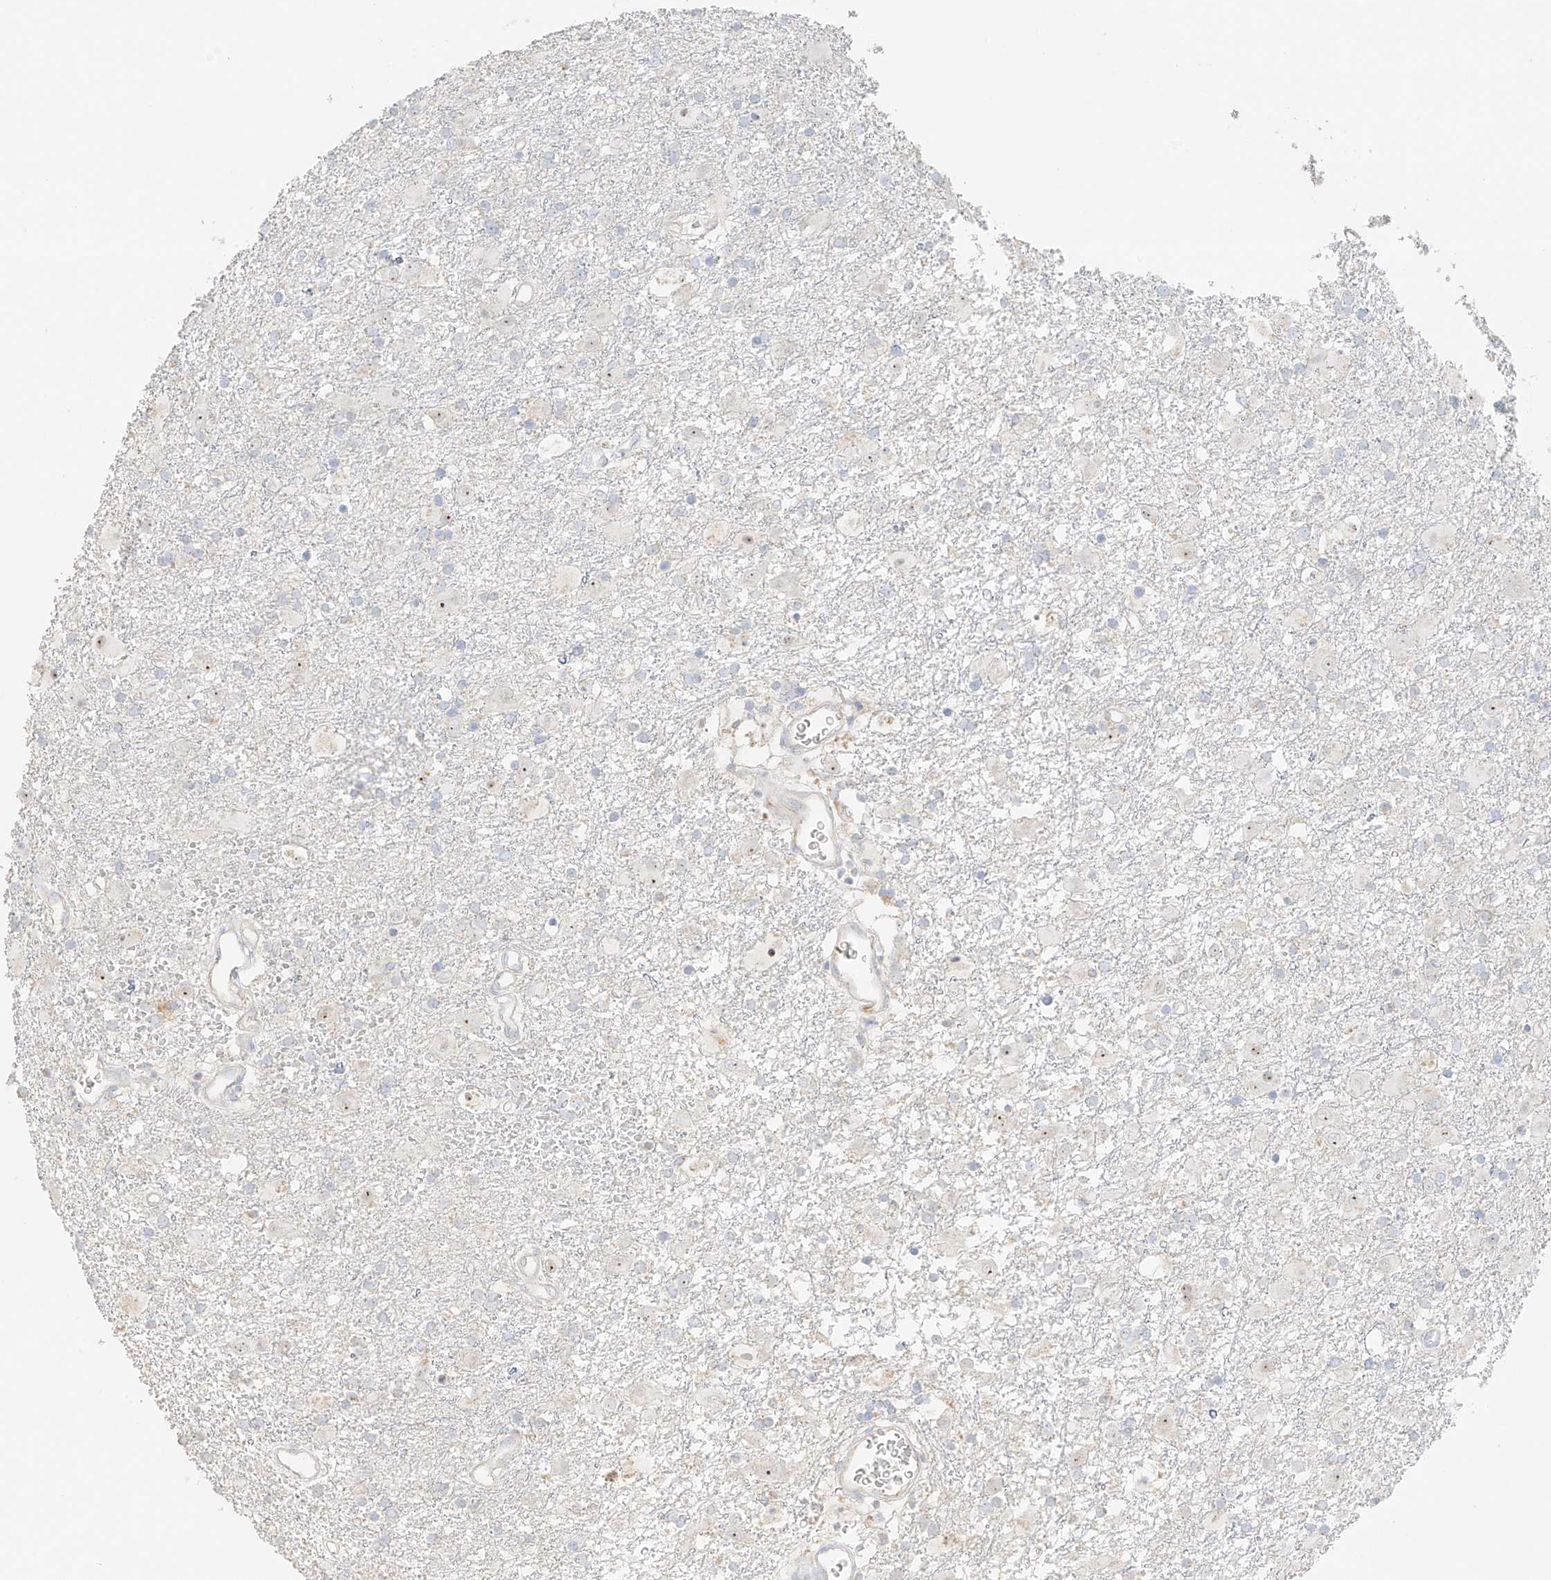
{"staining": {"intensity": "negative", "quantity": "none", "location": "none"}, "tissue": "glioma", "cell_type": "Tumor cells", "image_type": "cancer", "snomed": [{"axis": "morphology", "description": "Glioma, malignant, Low grade"}, {"axis": "topography", "description": "Brain"}], "caption": "Immunohistochemical staining of human glioma exhibits no significant staining in tumor cells.", "gene": "ZBTB41", "patient": {"sex": "male", "age": 65}}